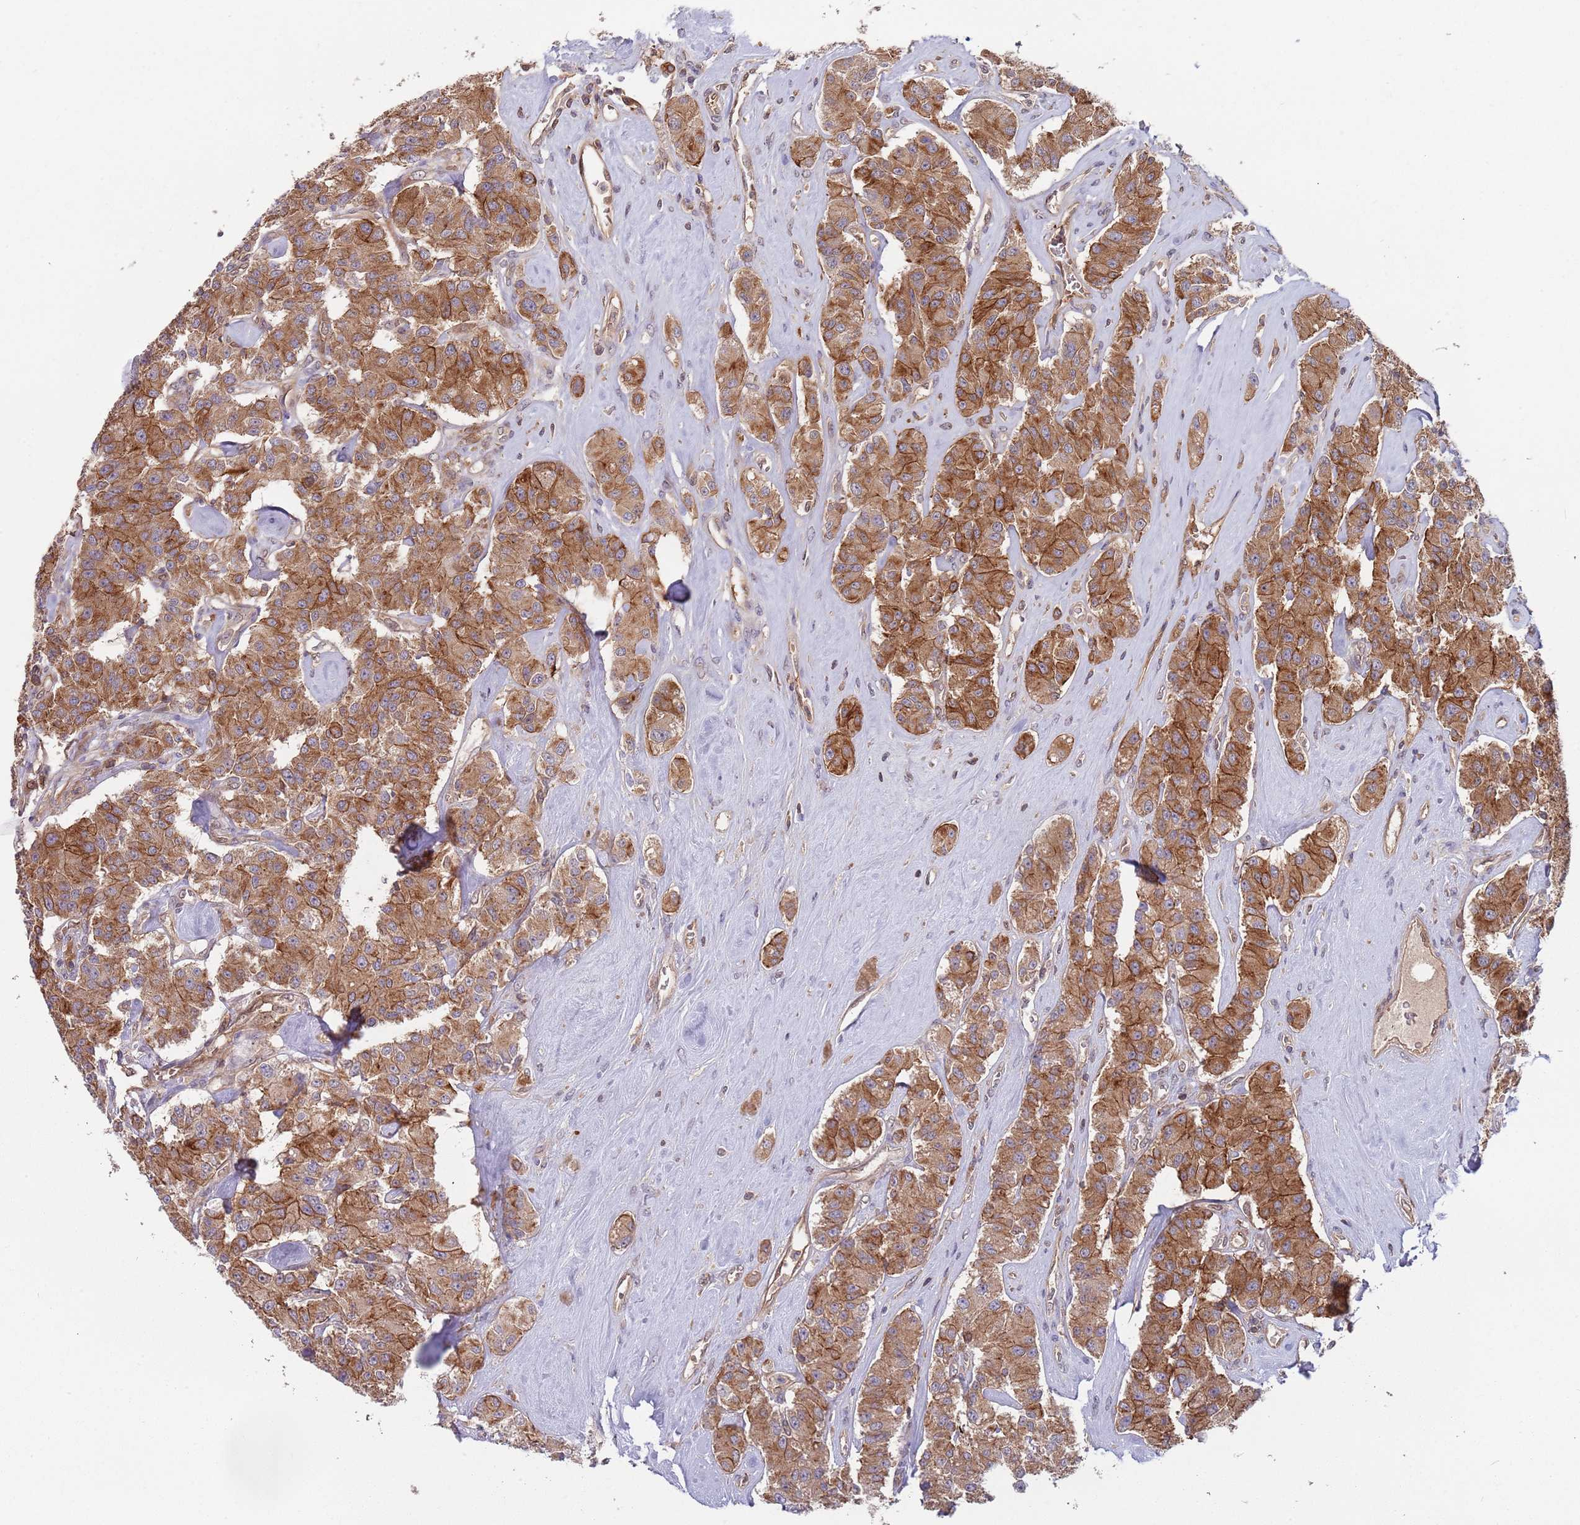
{"staining": {"intensity": "moderate", "quantity": ">75%", "location": "cytoplasmic/membranous"}, "tissue": "carcinoid", "cell_type": "Tumor cells", "image_type": "cancer", "snomed": [{"axis": "morphology", "description": "Carcinoid, malignant, NOS"}, {"axis": "topography", "description": "Pancreas"}], "caption": "Protein staining of carcinoid tissue shows moderate cytoplasmic/membranous expression in approximately >75% of tumor cells.", "gene": "GSDMD", "patient": {"sex": "male", "age": 41}}